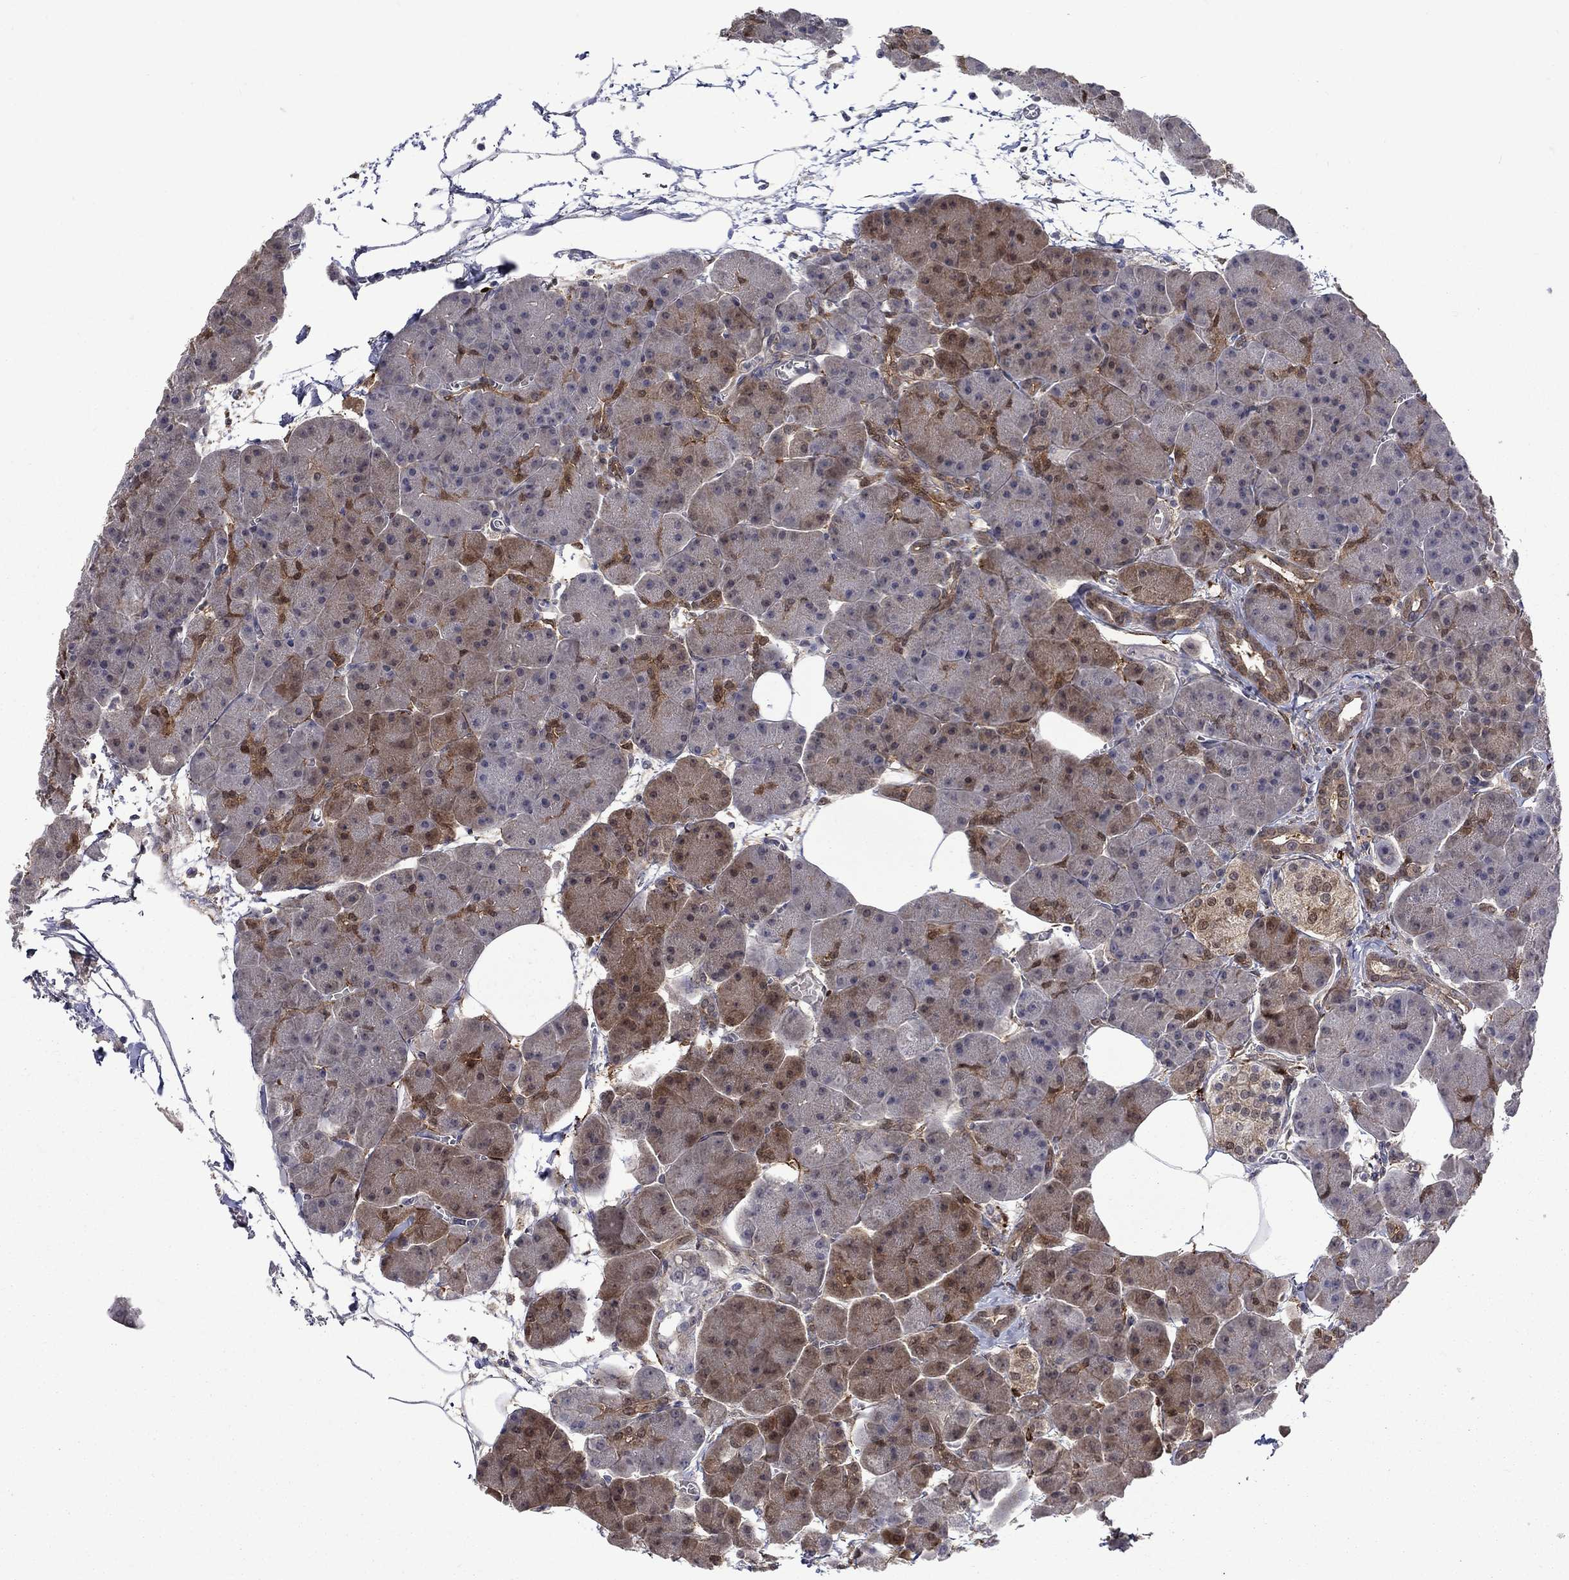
{"staining": {"intensity": "moderate", "quantity": "25%-75%", "location": "cytoplasmic/membranous"}, "tissue": "pancreas", "cell_type": "Exocrine glandular cells", "image_type": "normal", "snomed": [{"axis": "morphology", "description": "Normal tissue, NOS"}, {"axis": "topography", "description": "Adipose tissue"}, {"axis": "topography", "description": "Pancreas"}, {"axis": "topography", "description": "Peripheral nerve tissue"}], "caption": "Moderate cytoplasmic/membranous protein positivity is identified in approximately 25%-75% of exocrine glandular cells in pancreas.", "gene": "CBR1", "patient": {"sex": "female", "age": 58}}